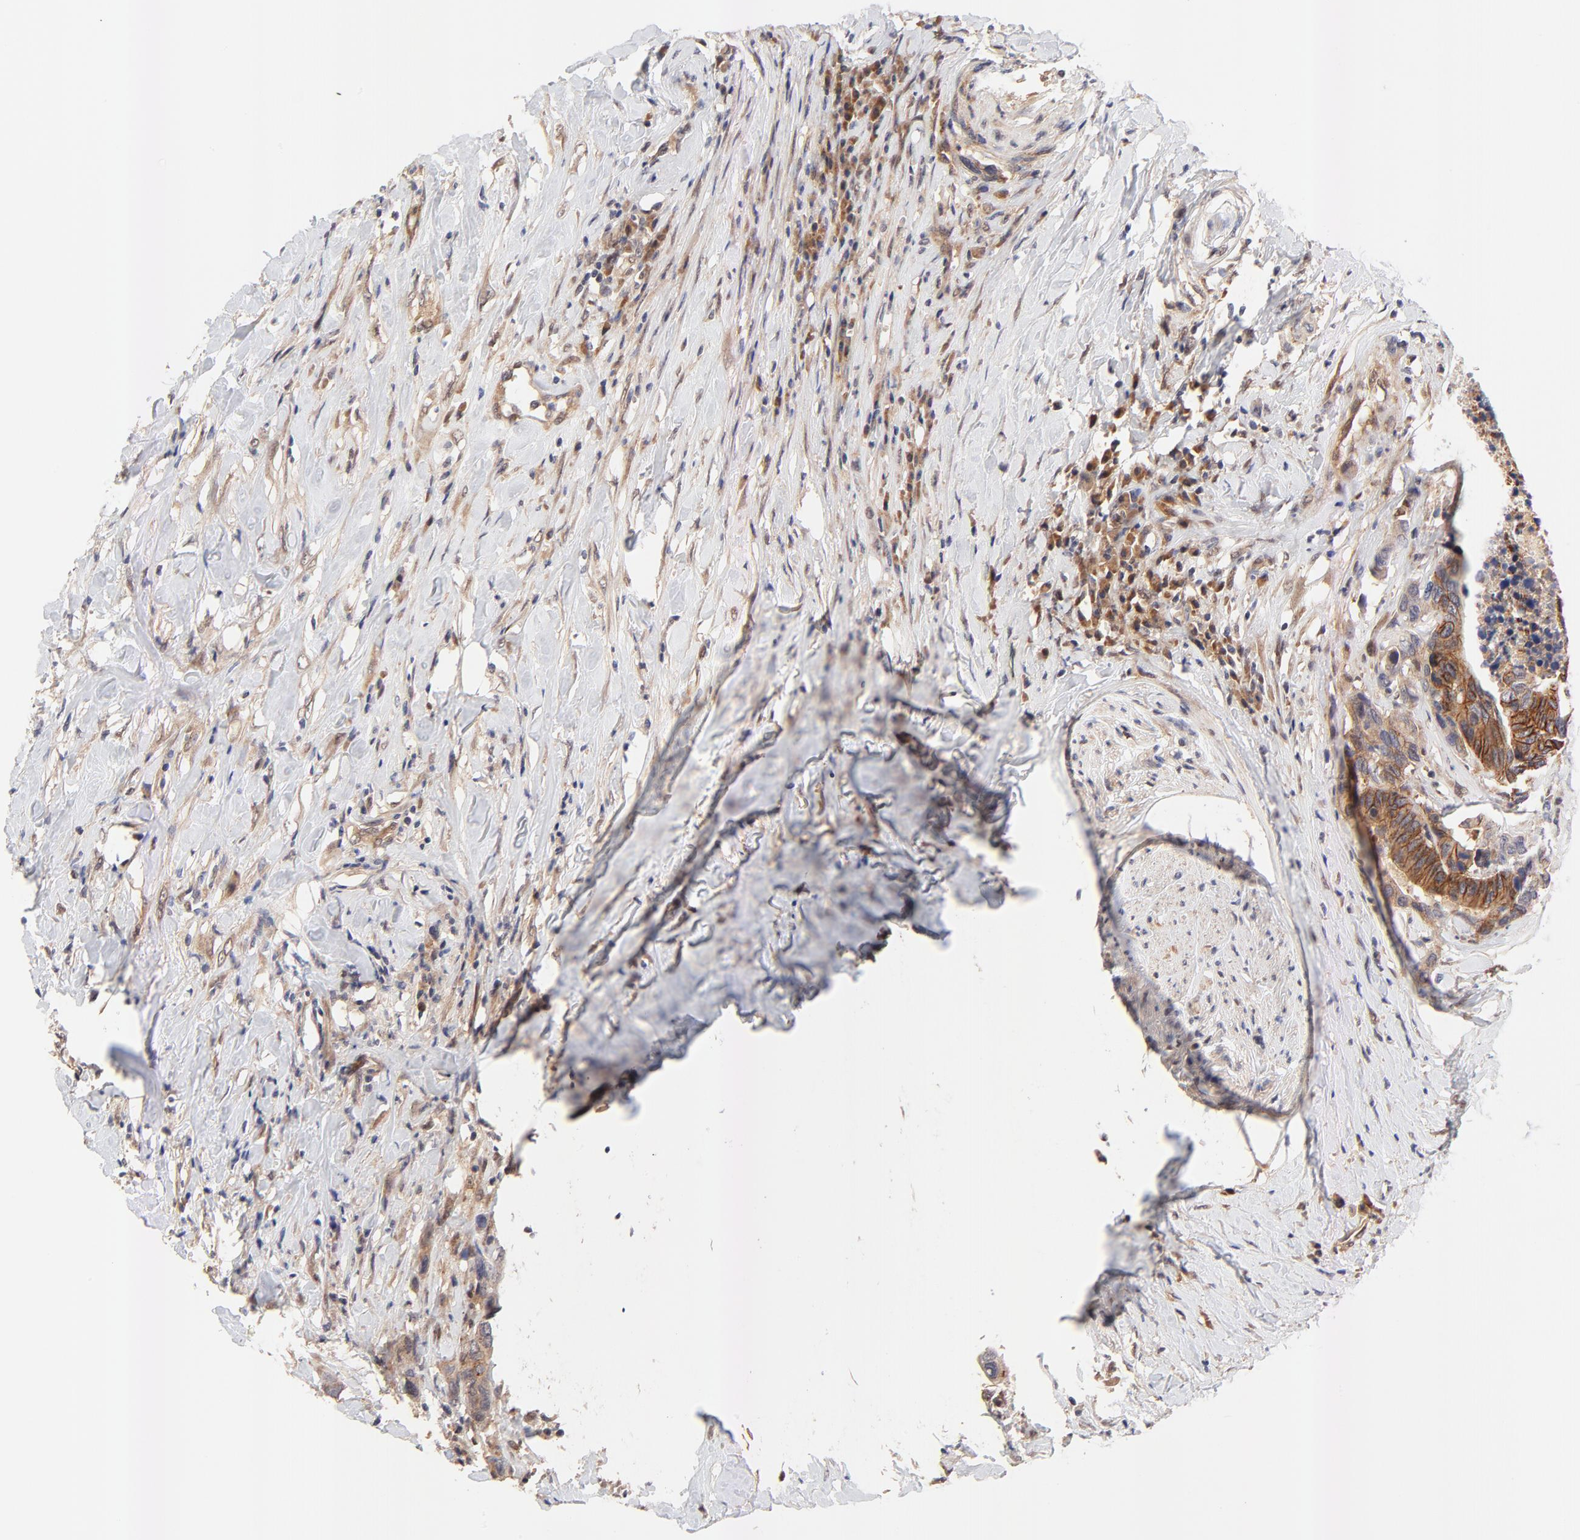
{"staining": {"intensity": "strong", "quantity": ">75%", "location": "cytoplasmic/membranous"}, "tissue": "colorectal cancer", "cell_type": "Tumor cells", "image_type": "cancer", "snomed": [{"axis": "morphology", "description": "Adenocarcinoma, NOS"}, {"axis": "topography", "description": "Rectum"}], "caption": "A brown stain highlights strong cytoplasmic/membranous staining of a protein in human colorectal adenocarcinoma tumor cells.", "gene": "TXNL1", "patient": {"sex": "male", "age": 55}}